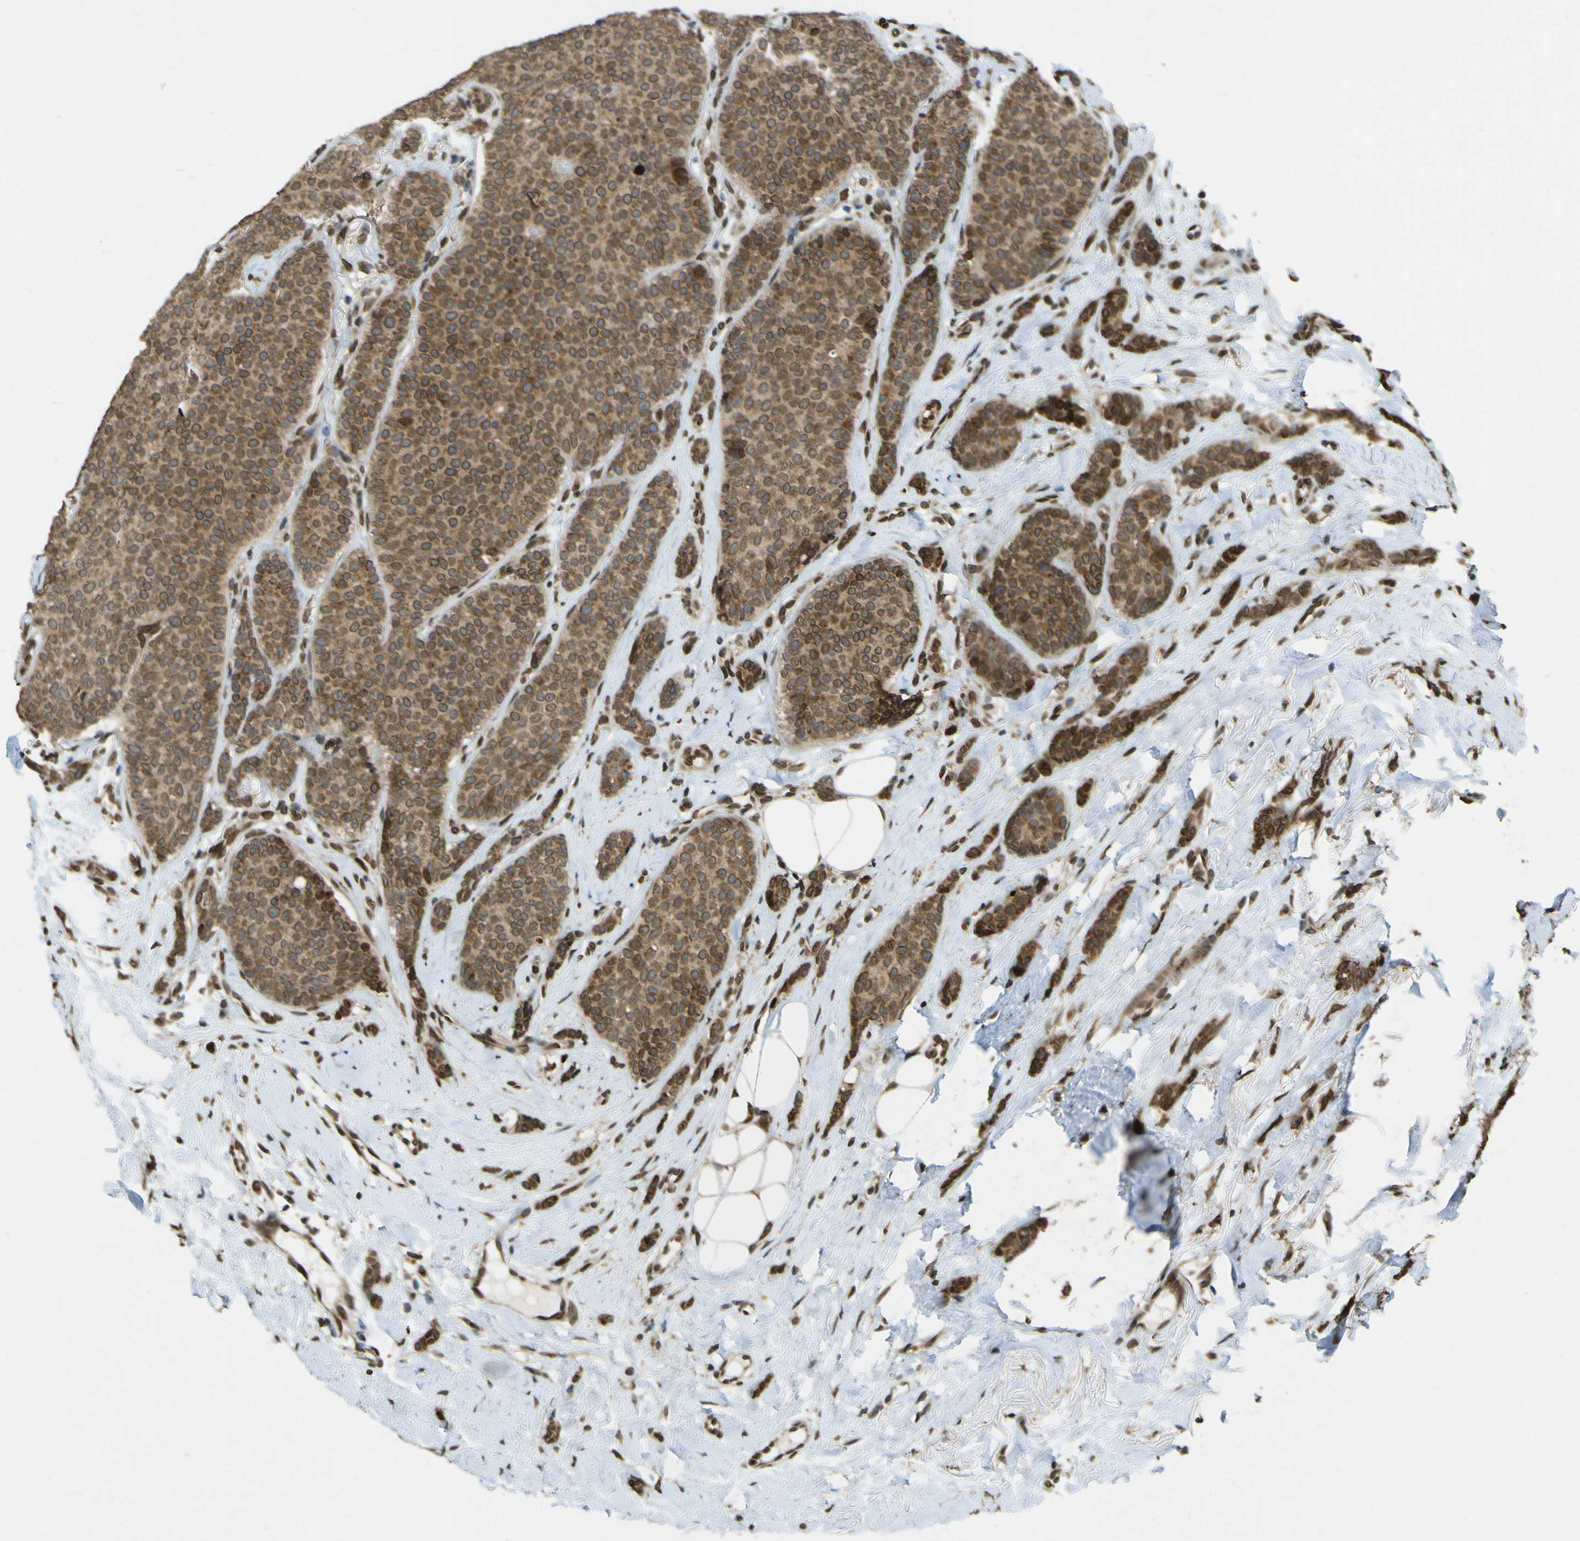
{"staining": {"intensity": "moderate", "quantity": ">75%", "location": "cytoplasmic/membranous,nuclear"}, "tissue": "breast cancer", "cell_type": "Tumor cells", "image_type": "cancer", "snomed": [{"axis": "morphology", "description": "Lobular carcinoma"}, {"axis": "topography", "description": "Skin"}, {"axis": "topography", "description": "Breast"}], "caption": "Moderate cytoplasmic/membranous and nuclear staining is identified in approximately >75% of tumor cells in breast lobular carcinoma.", "gene": "GALNT1", "patient": {"sex": "female", "age": 46}}